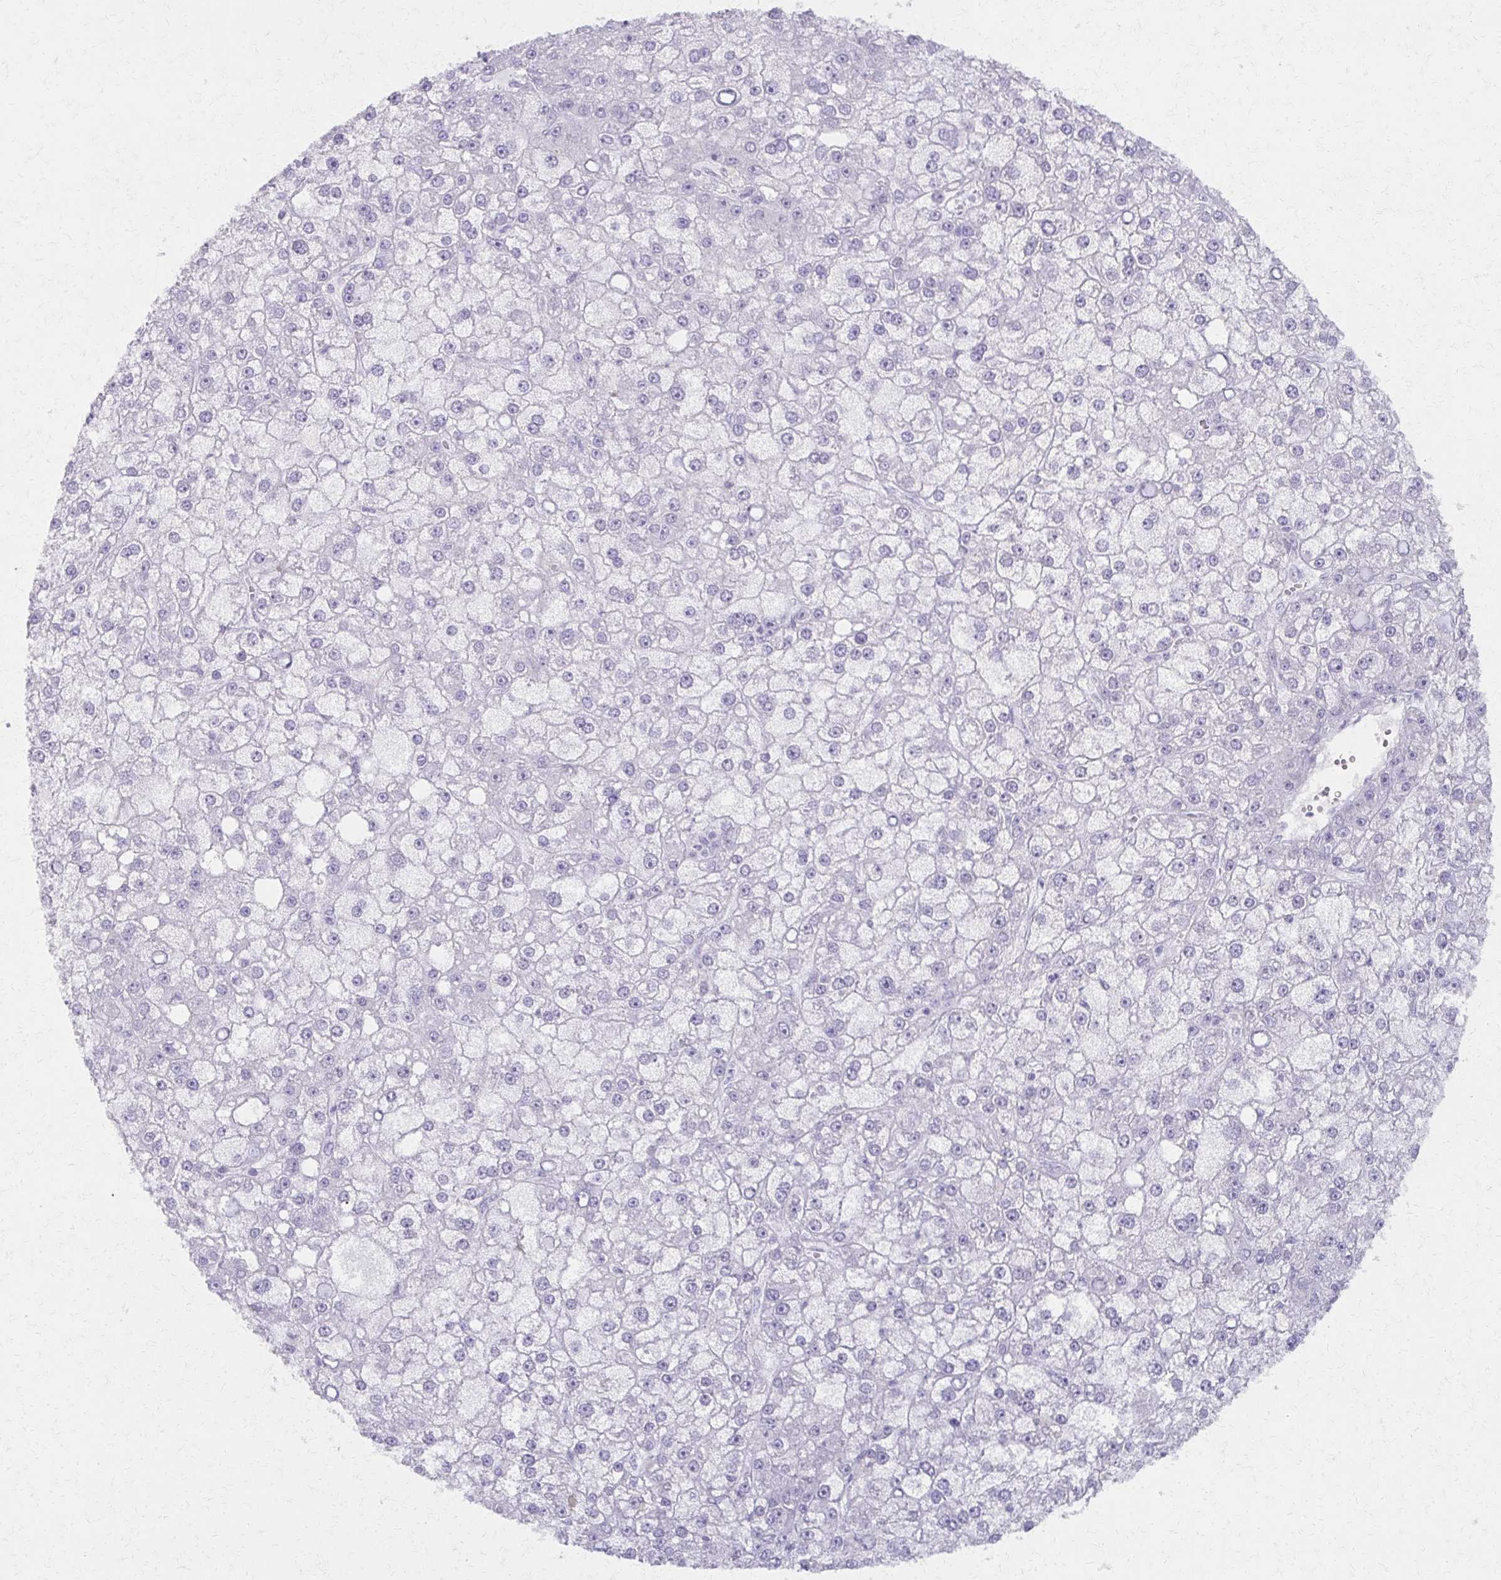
{"staining": {"intensity": "negative", "quantity": "none", "location": "none"}, "tissue": "liver cancer", "cell_type": "Tumor cells", "image_type": "cancer", "snomed": [{"axis": "morphology", "description": "Carcinoma, Hepatocellular, NOS"}, {"axis": "topography", "description": "Liver"}], "caption": "Micrograph shows no protein expression in tumor cells of liver cancer tissue.", "gene": "MORC4", "patient": {"sex": "male", "age": 67}}